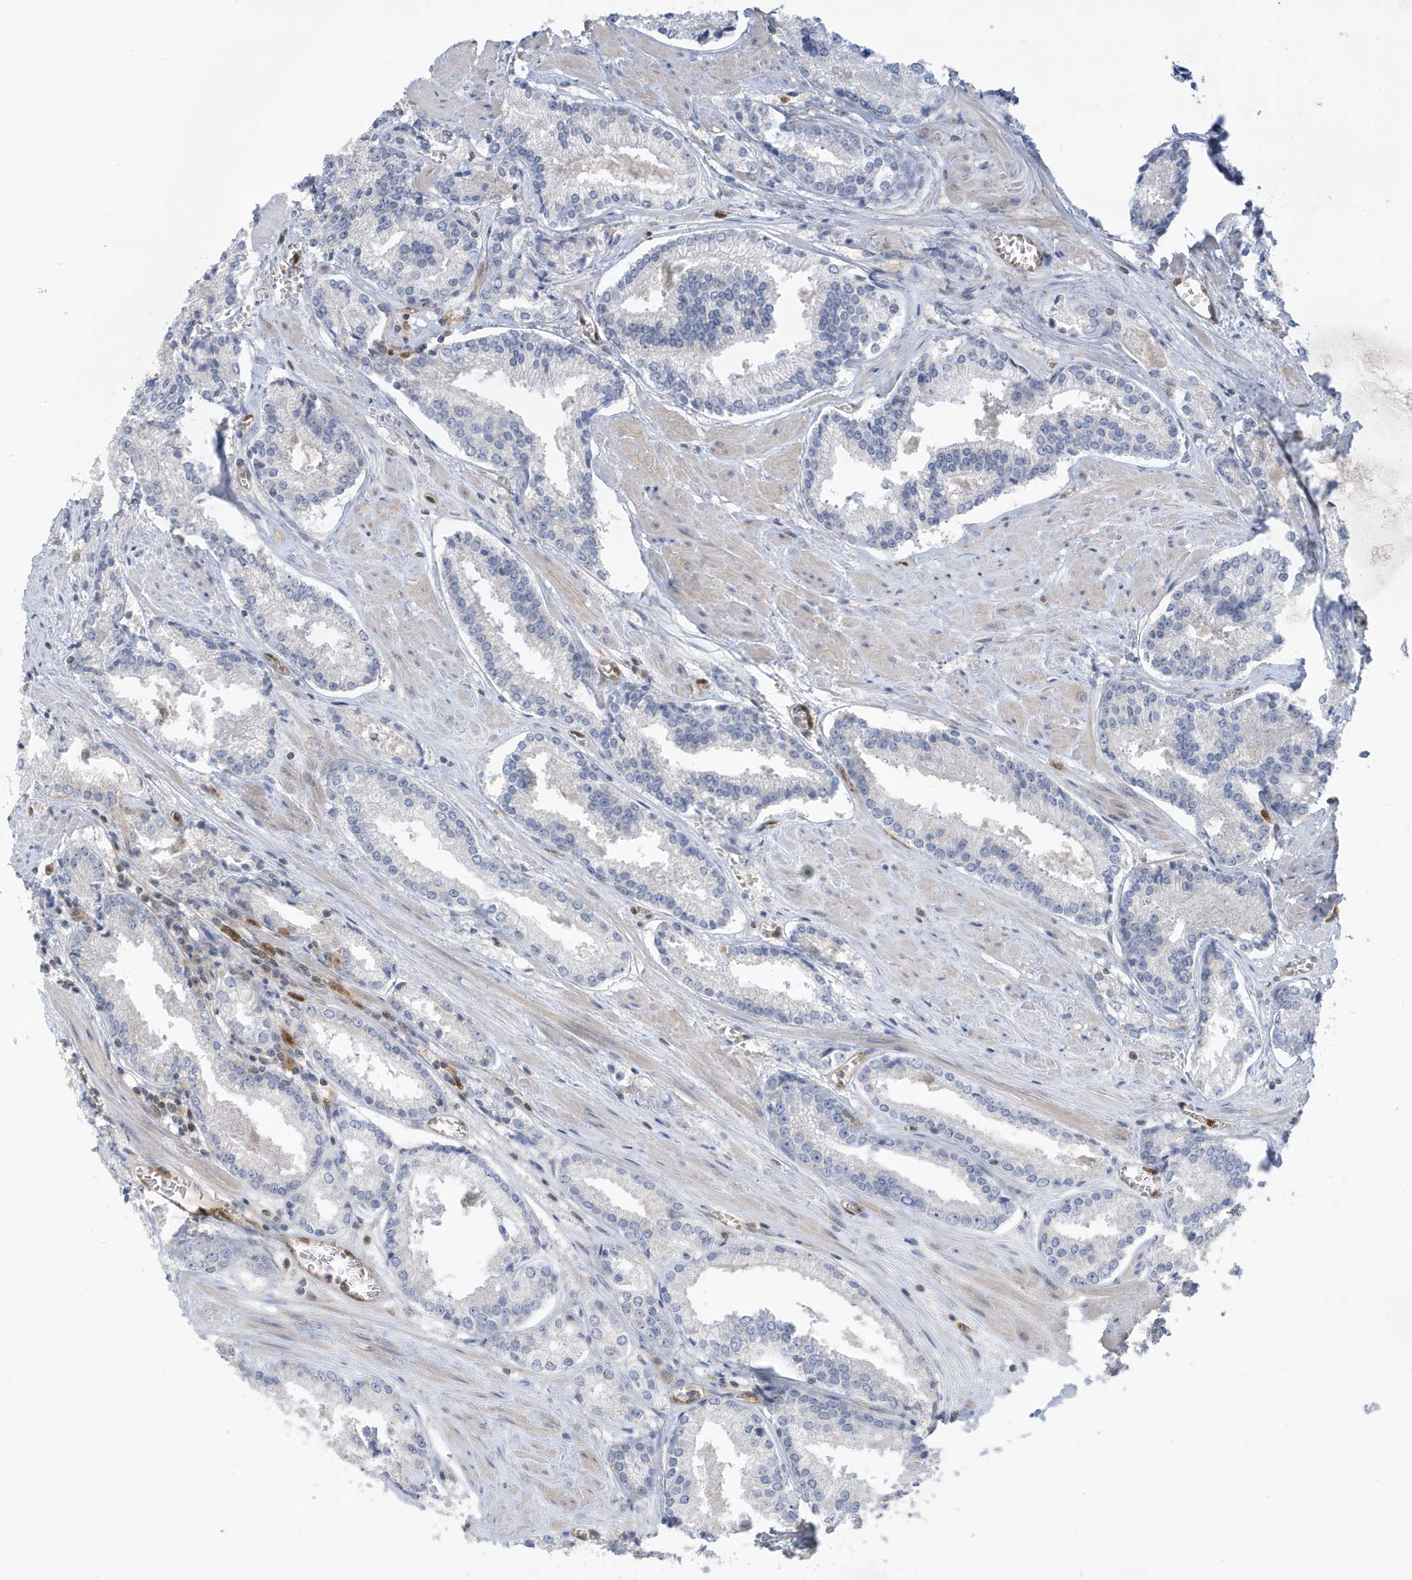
{"staining": {"intensity": "negative", "quantity": "none", "location": "none"}, "tissue": "prostate cancer", "cell_type": "Tumor cells", "image_type": "cancer", "snomed": [{"axis": "morphology", "description": "Adenocarcinoma, Low grade"}, {"axis": "topography", "description": "Prostate"}], "caption": "This is a photomicrograph of immunohistochemistry (IHC) staining of prostate cancer, which shows no expression in tumor cells. (Brightfield microscopy of DAB (3,3'-diaminobenzidine) IHC at high magnification).", "gene": "NCOA7", "patient": {"sex": "male", "age": 54}}